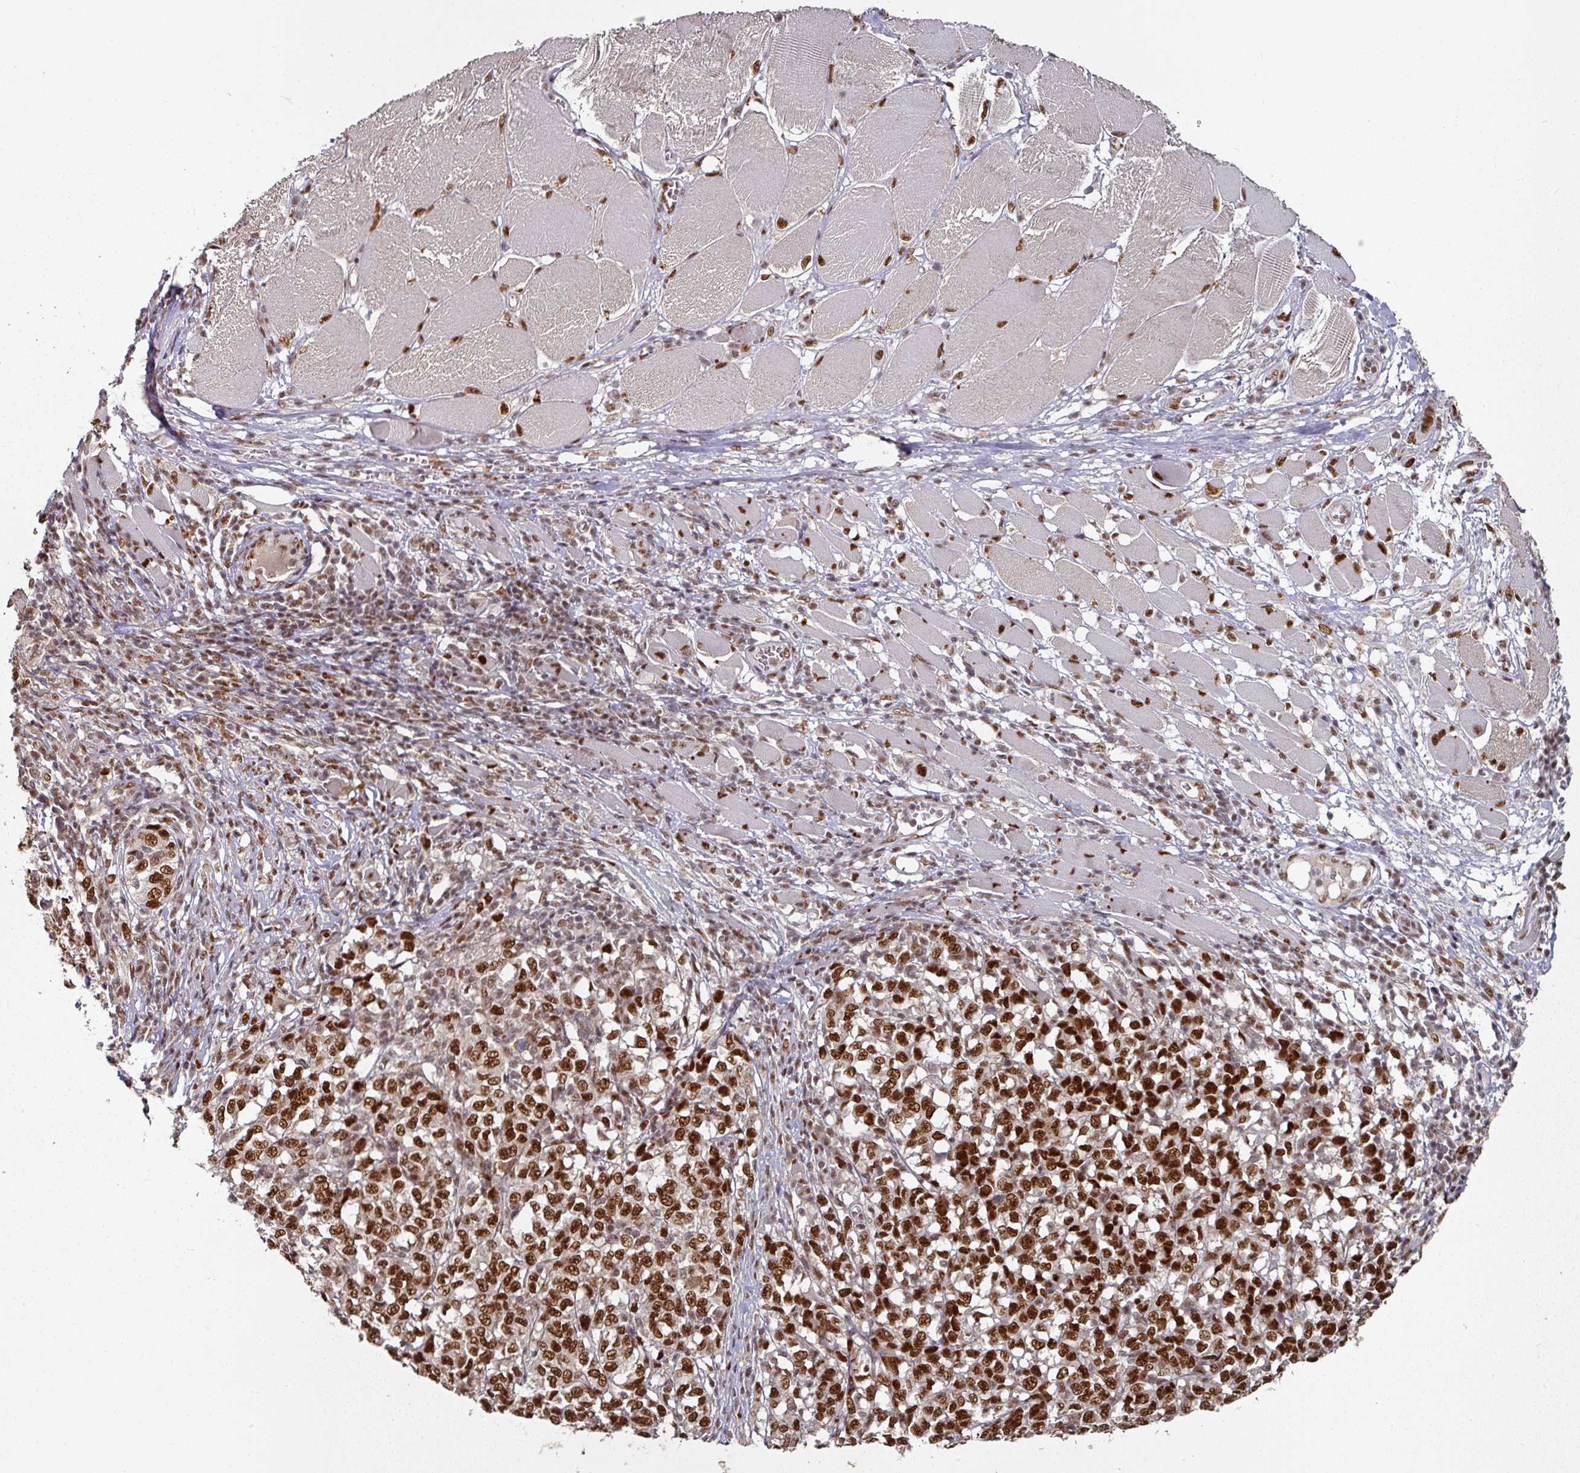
{"staining": {"intensity": "strong", "quantity": ">75%", "location": "nuclear"}, "tissue": "melanoma", "cell_type": "Tumor cells", "image_type": "cancer", "snomed": [{"axis": "morphology", "description": "Malignant melanoma, NOS"}, {"axis": "topography", "description": "Skin"}], "caption": "Protein expression by immunohistochemistry reveals strong nuclear staining in approximately >75% of tumor cells in melanoma. The protein of interest is shown in brown color, while the nuclei are stained blue.", "gene": "MEPCE", "patient": {"sex": "female", "age": 72}}